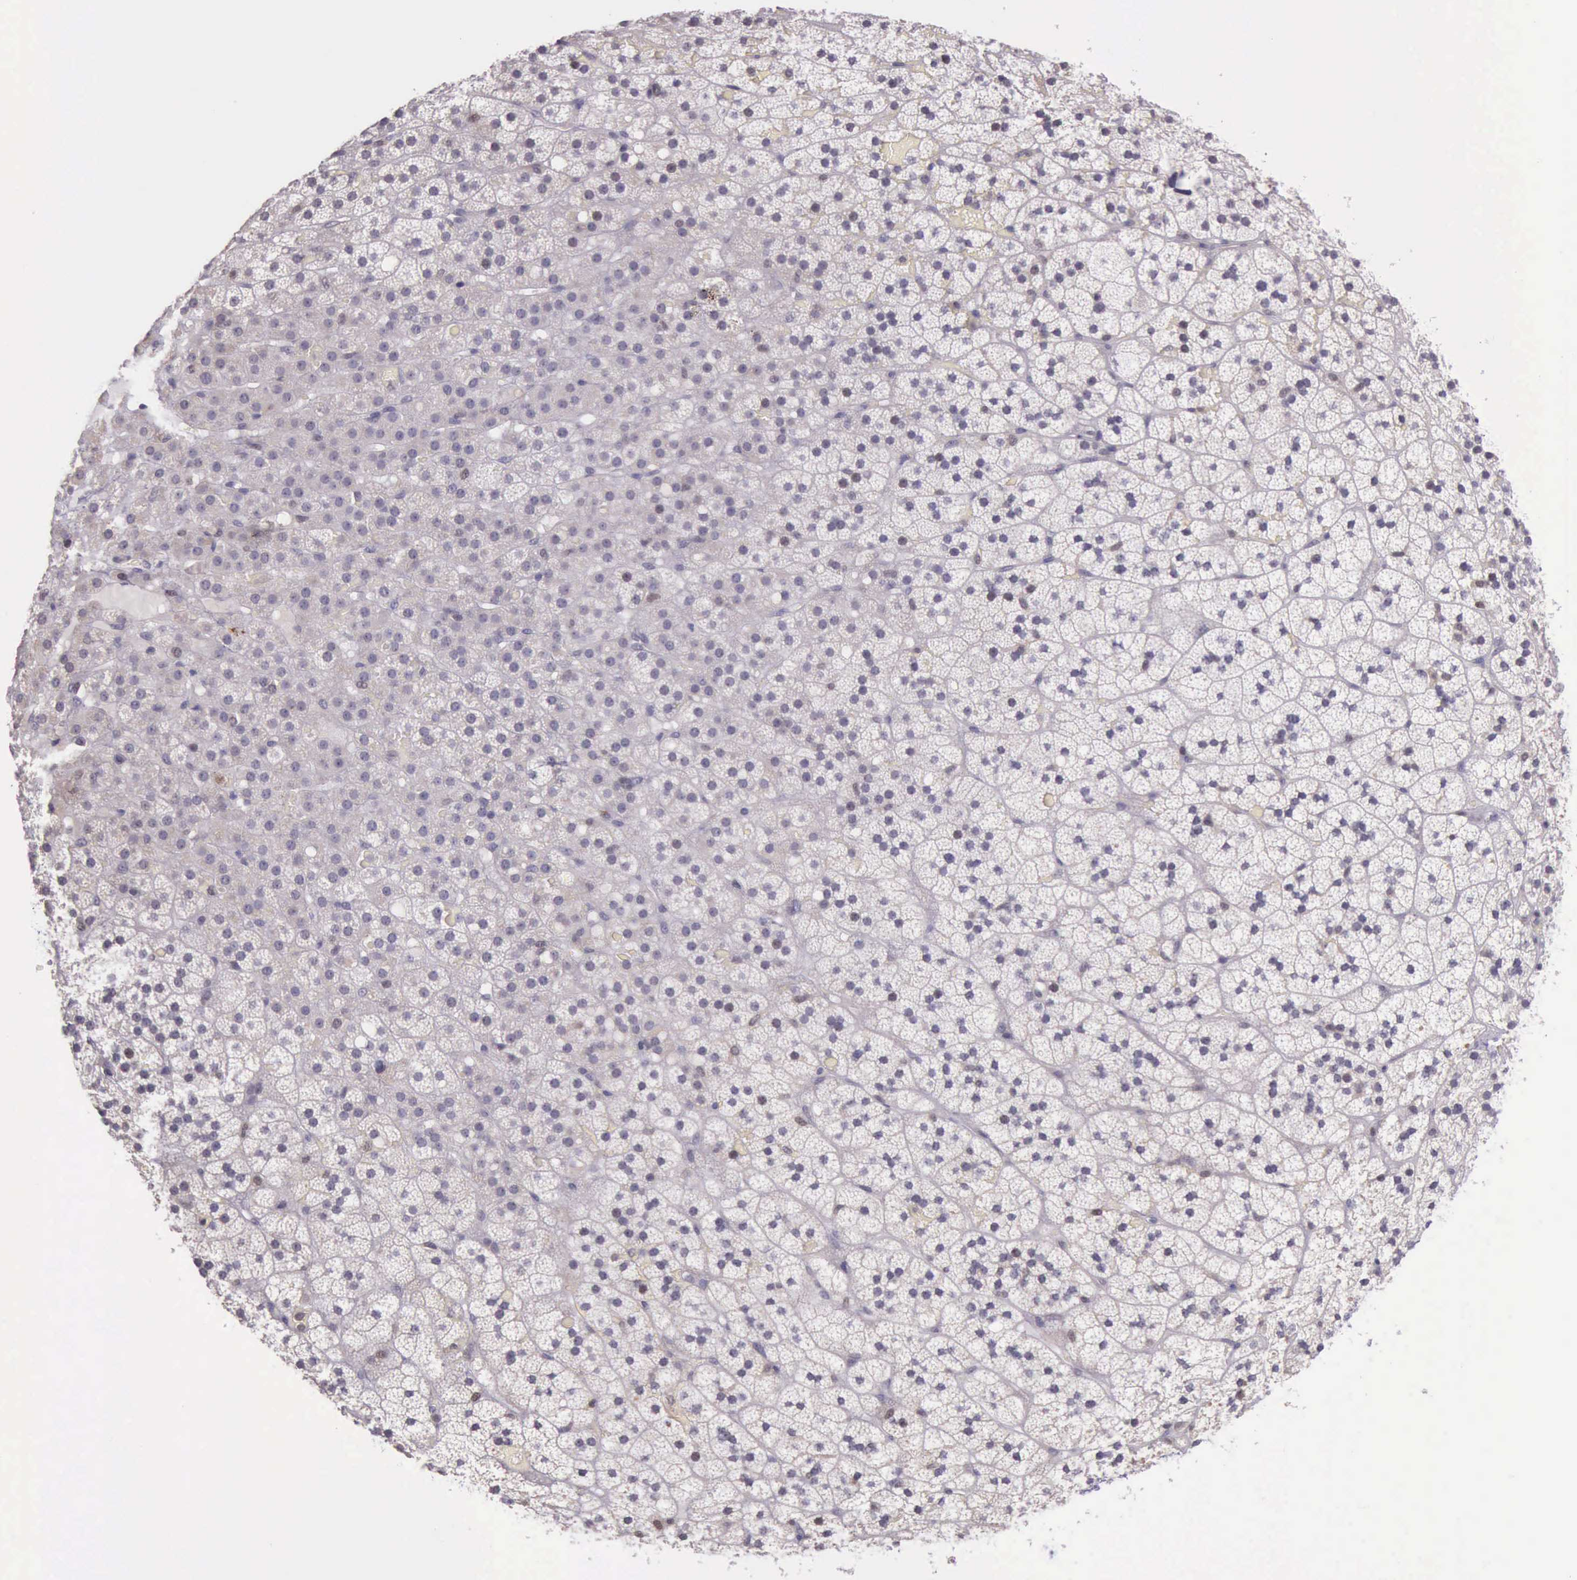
{"staining": {"intensity": "weak", "quantity": "<25%", "location": "cytoplasmic/membranous,nuclear"}, "tissue": "adrenal gland", "cell_type": "Glandular cells", "image_type": "normal", "snomed": [{"axis": "morphology", "description": "Normal tissue, NOS"}, {"axis": "topography", "description": "Adrenal gland"}], "caption": "Adrenal gland stained for a protein using IHC displays no staining glandular cells.", "gene": "PARP1", "patient": {"sex": "male", "age": 35}}